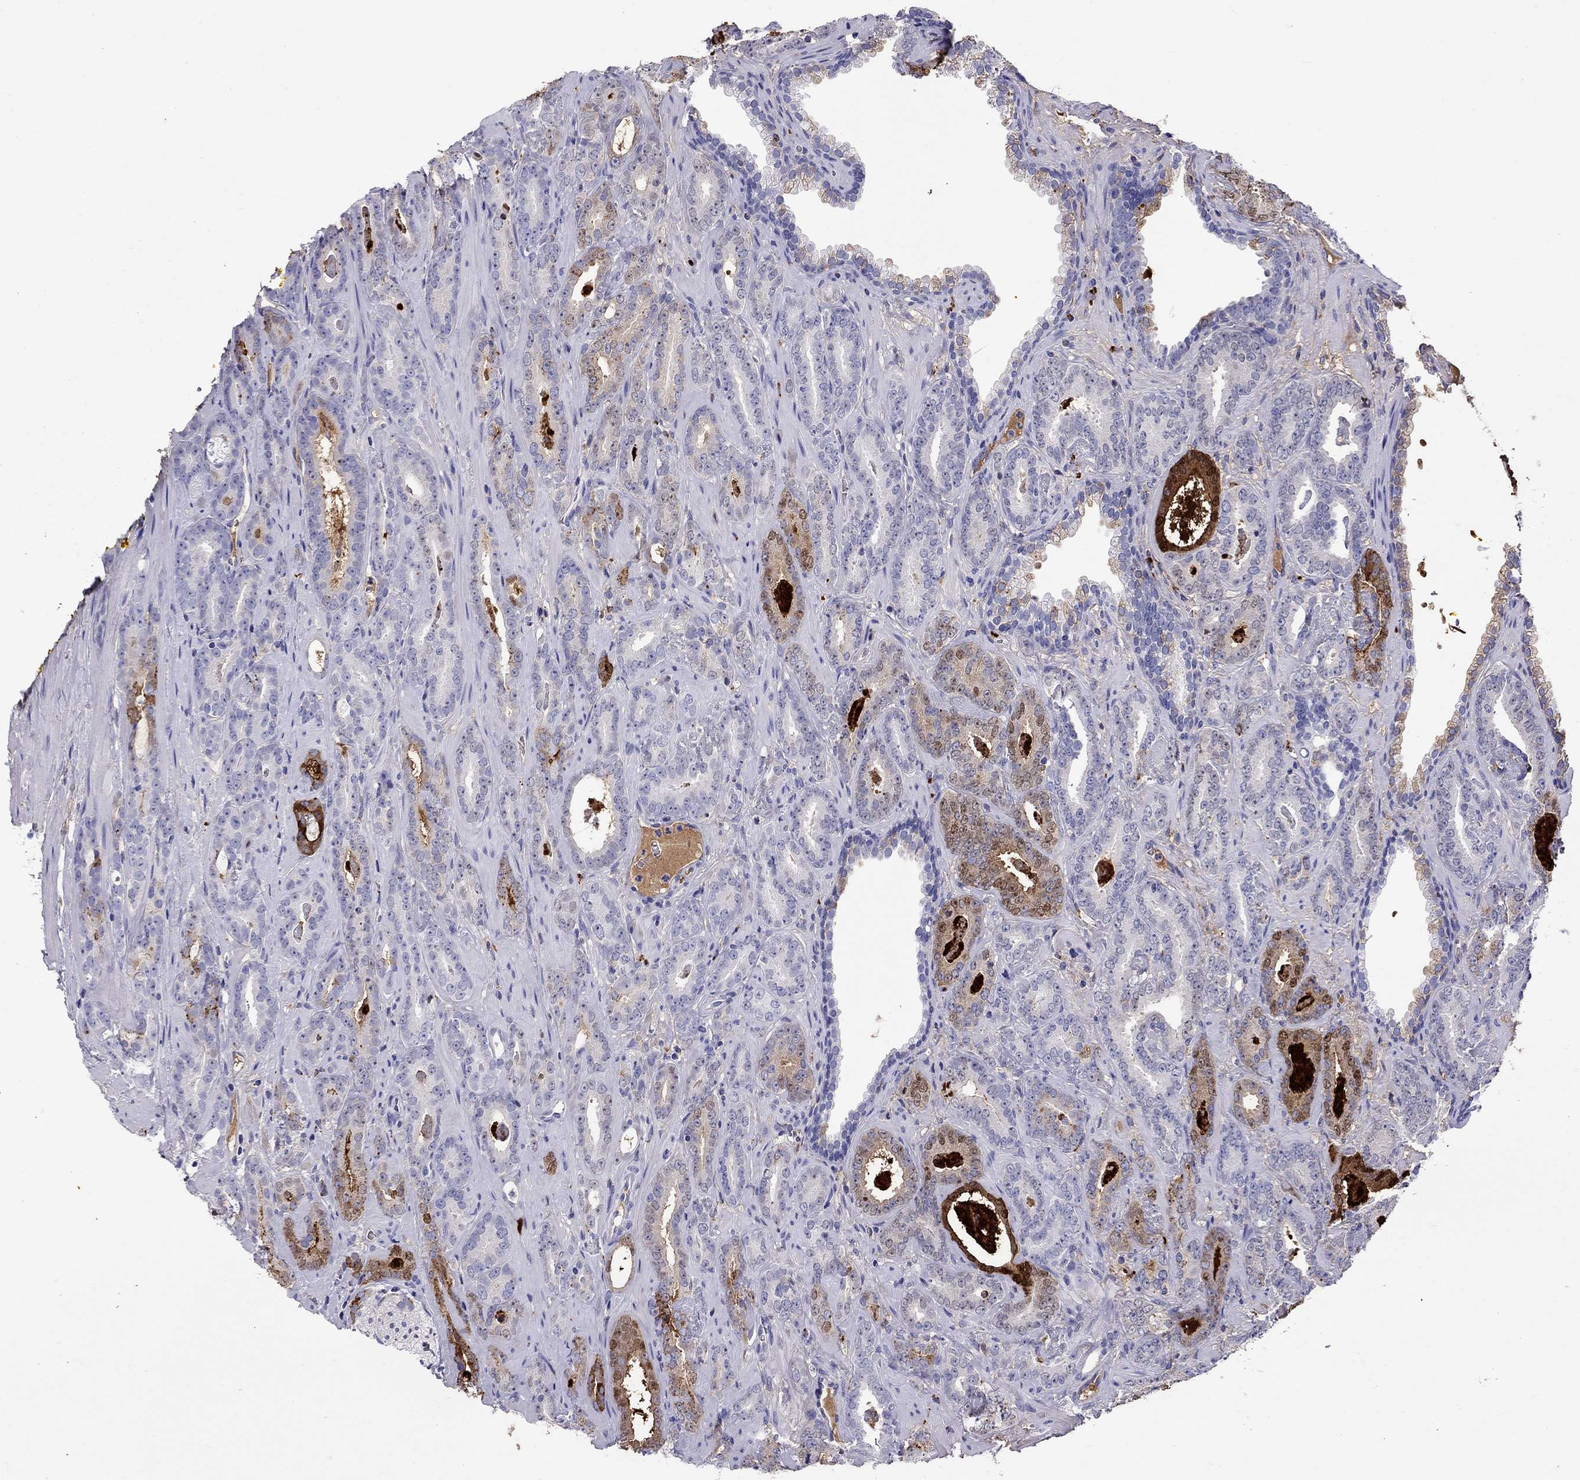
{"staining": {"intensity": "strong", "quantity": "<25%", "location": "cytoplasmic/membranous"}, "tissue": "prostate cancer", "cell_type": "Tumor cells", "image_type": "cancer", "snomed": [{"axis": "morphology", "description": "Adenocarcinoma, Medium grade"}, {"axis": "topography", "description": "Prostate and seminal vesicle, NOS"}, {"axis": "topography", "description": "Prostate"}], "caption": "Adenocarcinoma (medium-grade) (prostate) stained for a protein reveals strong cytoplasmic/membranous positivity in tumor cells.", "gene": "SERPINA3", "patient": {"sex": "male", "age": 54}}